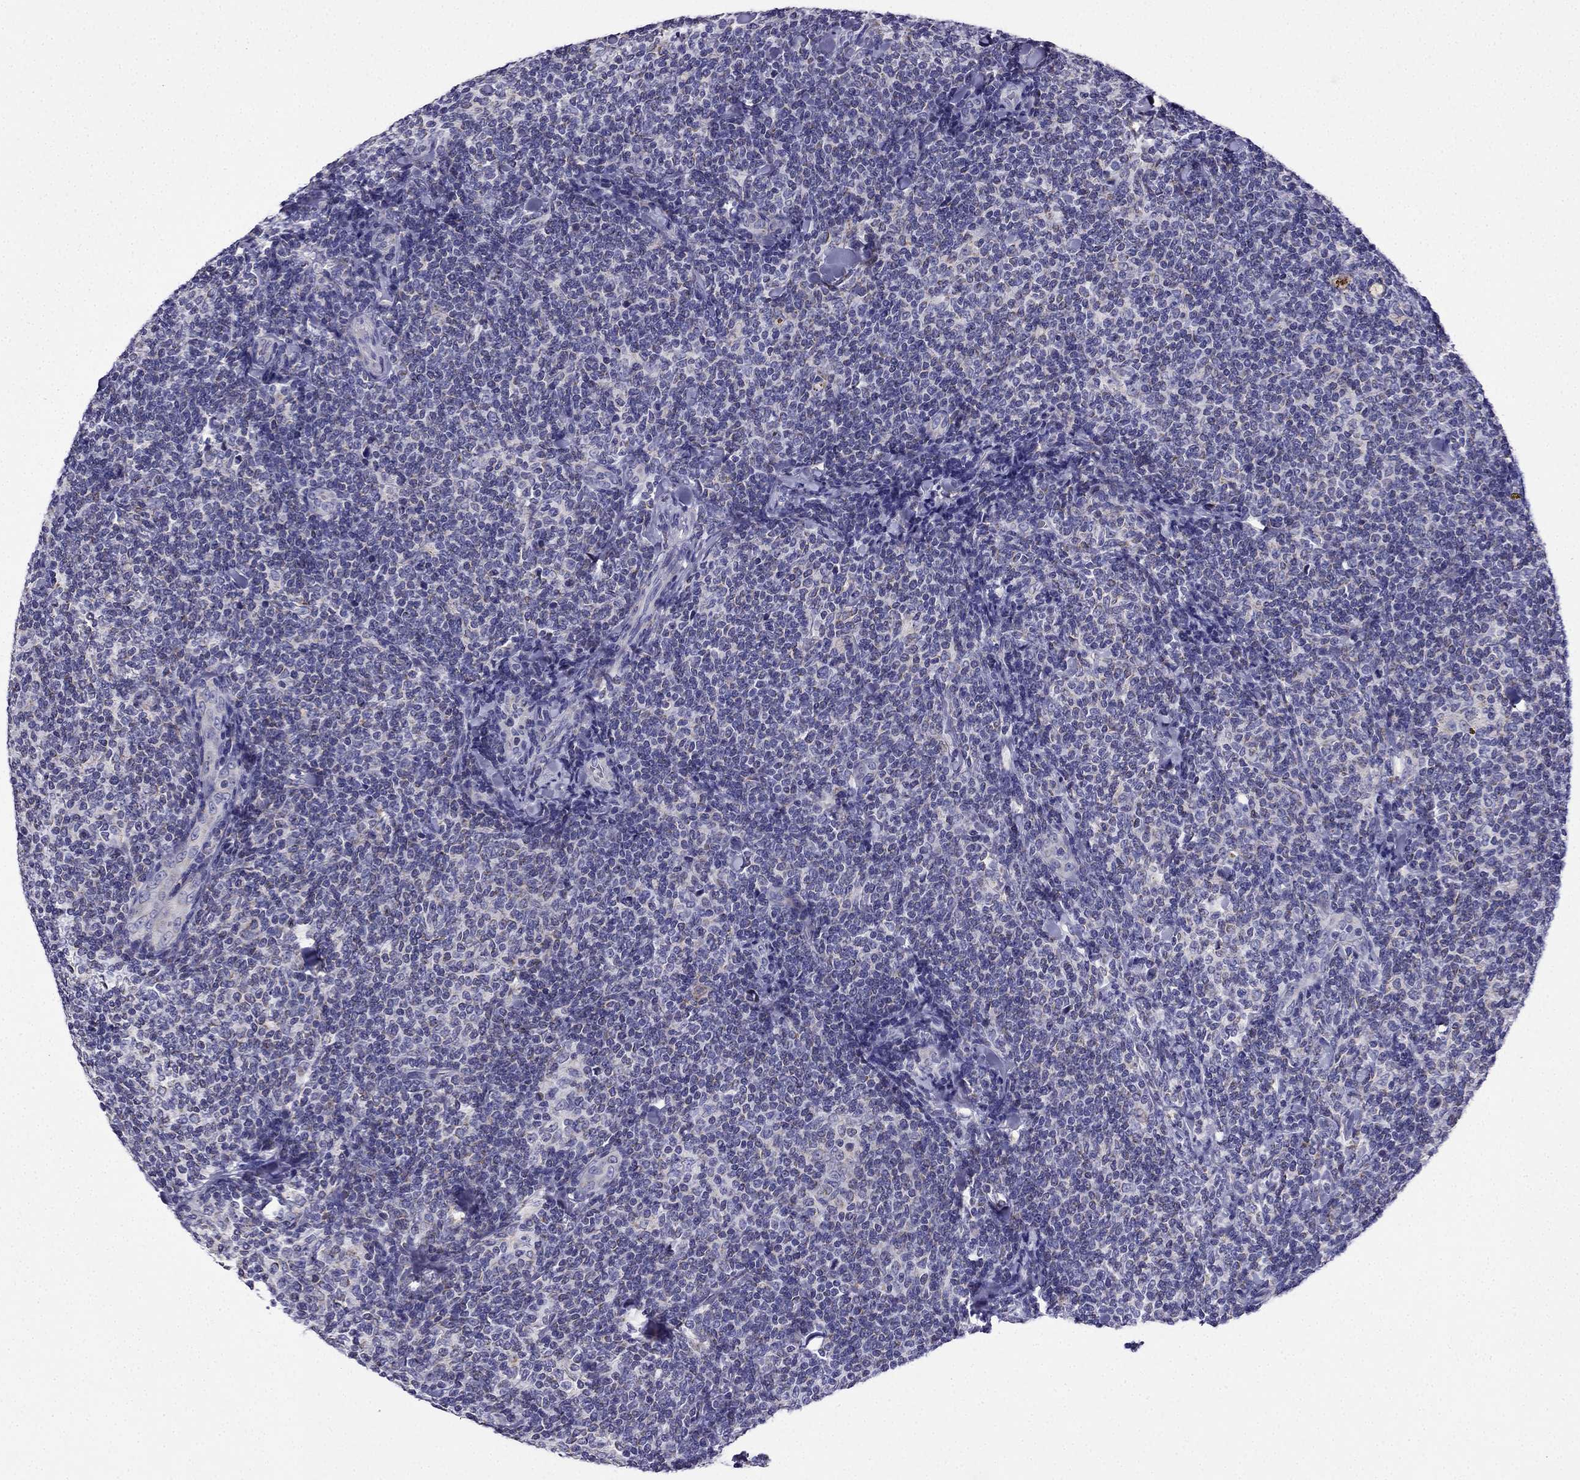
{"staining": {"intensity": "negative", "quantity": "none", "location": "none"}, "tissue": "lymphoma", "cell_type": "Tumor cells", "image_type": "cancer", "snomed": [{"axis": "morphology", "description": "Malignant lymphoma, non-Hodgkin's type, Low grade"}, {"axis": "topography", "description": "Lymph node"}], "caption": "DAB immunohistochemical staining of human low-grade malignant lymphoma, non-Hodgkin's type demonstrates no significant positivity in tumor cells.", "gene": "KIF5A", "patient": {"sex": "female", "age": 56}}